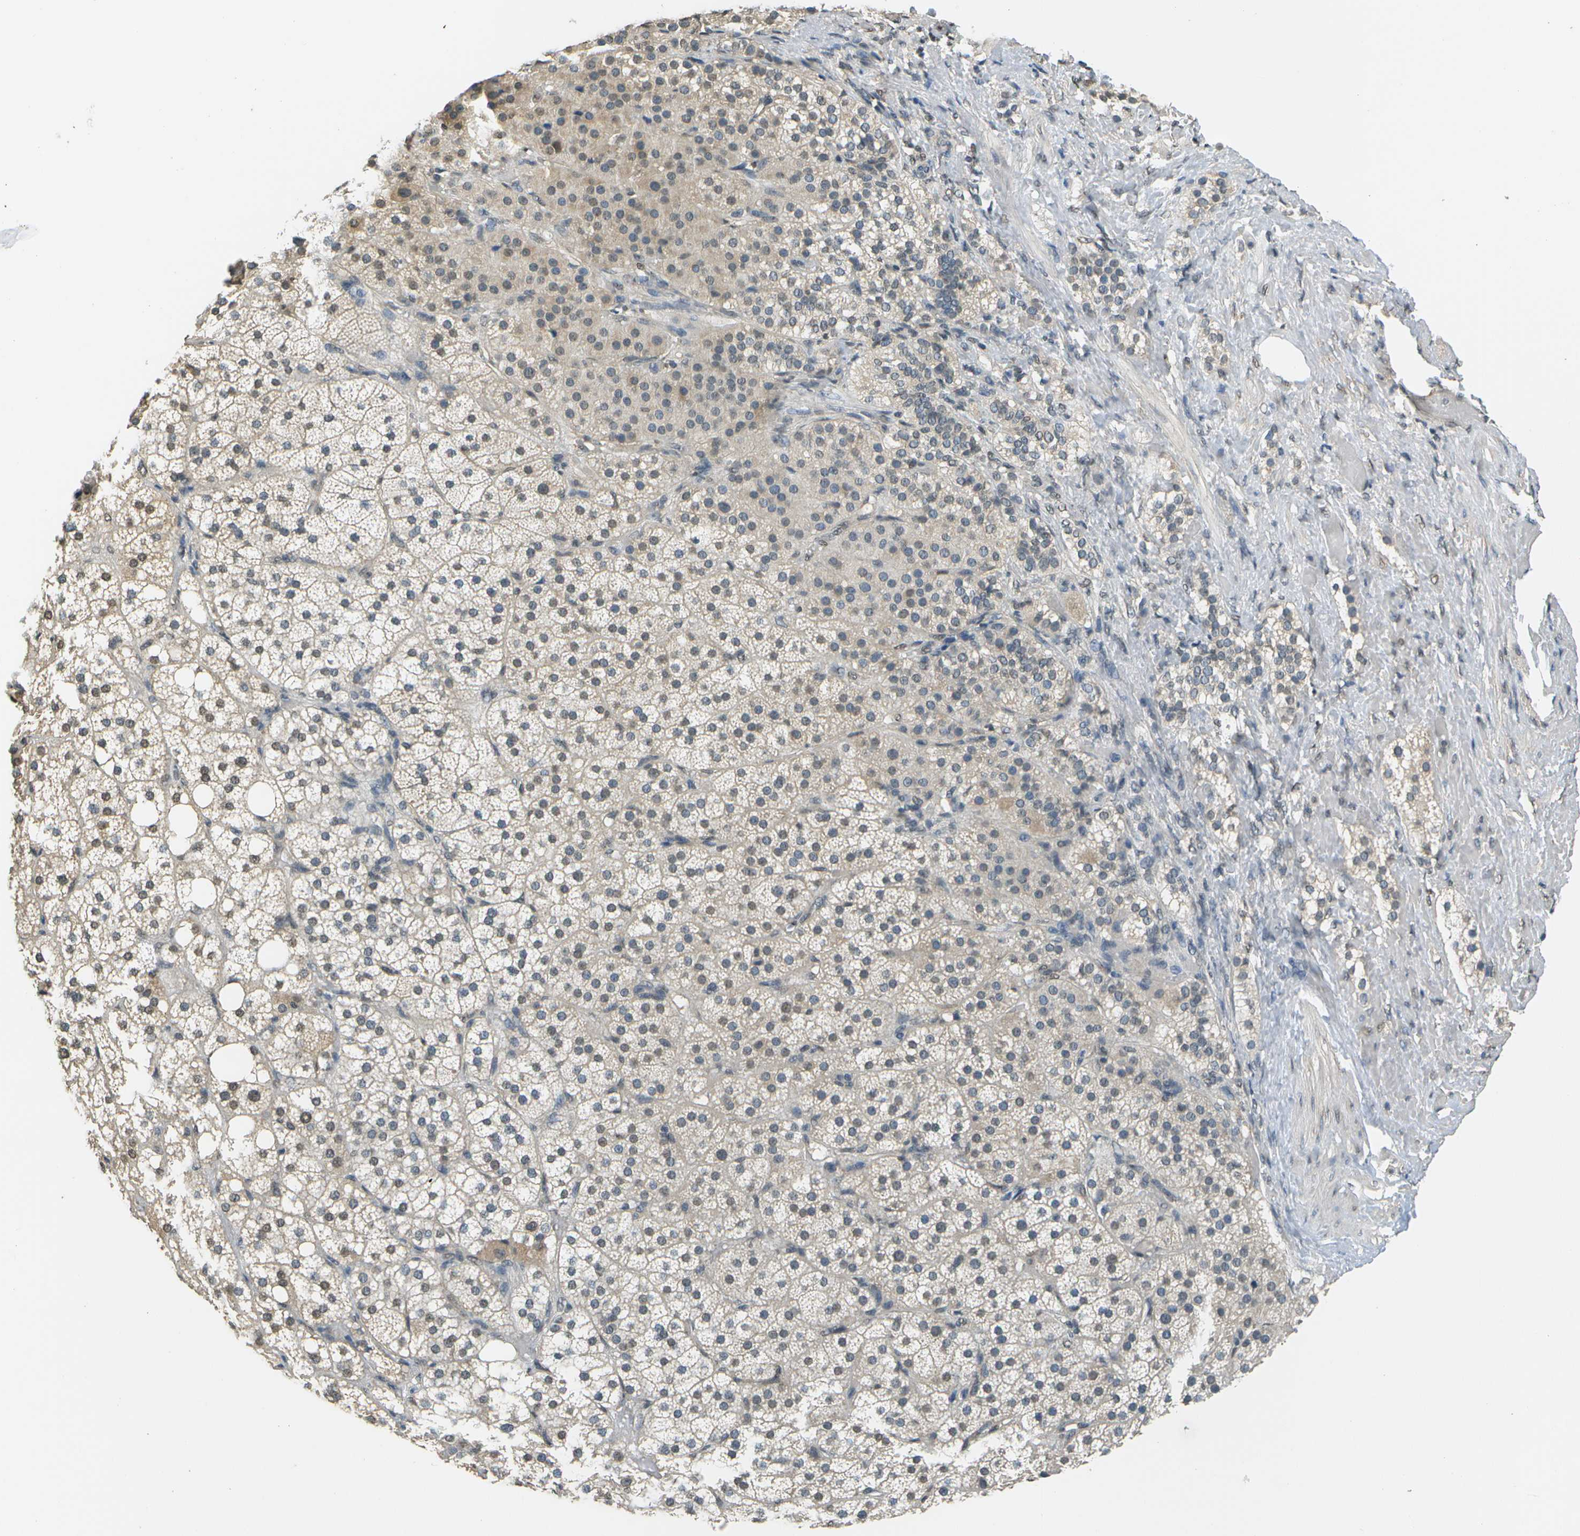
{"staining": {"intensity": "weak", "quantity": ">75%", "location": "cytoplasmic/membranous,nuclear"}, "tissue": "adrenal gland", "cell_type": "Glandular cells", "image_type": "normal", "snomed": [{"axis": "morphology", "description": "Normal tissue, NOS"}, {"axis": "topography", "description": "Adrenal gland"}], "caption": "High-power microscopy captured an immunohistochemistry photomicrograph of unremarkable adrenal gland, revealing weak cytoplasmic/membranous,nuclear expression in about >75% of glandular cells. The staining was performed using DAB, with brown indicating positive protein expression. Nuclei are stained blue with hematoxylin.", "gene": "ABL2", "patient": {"sex": "female", "age": 59}}